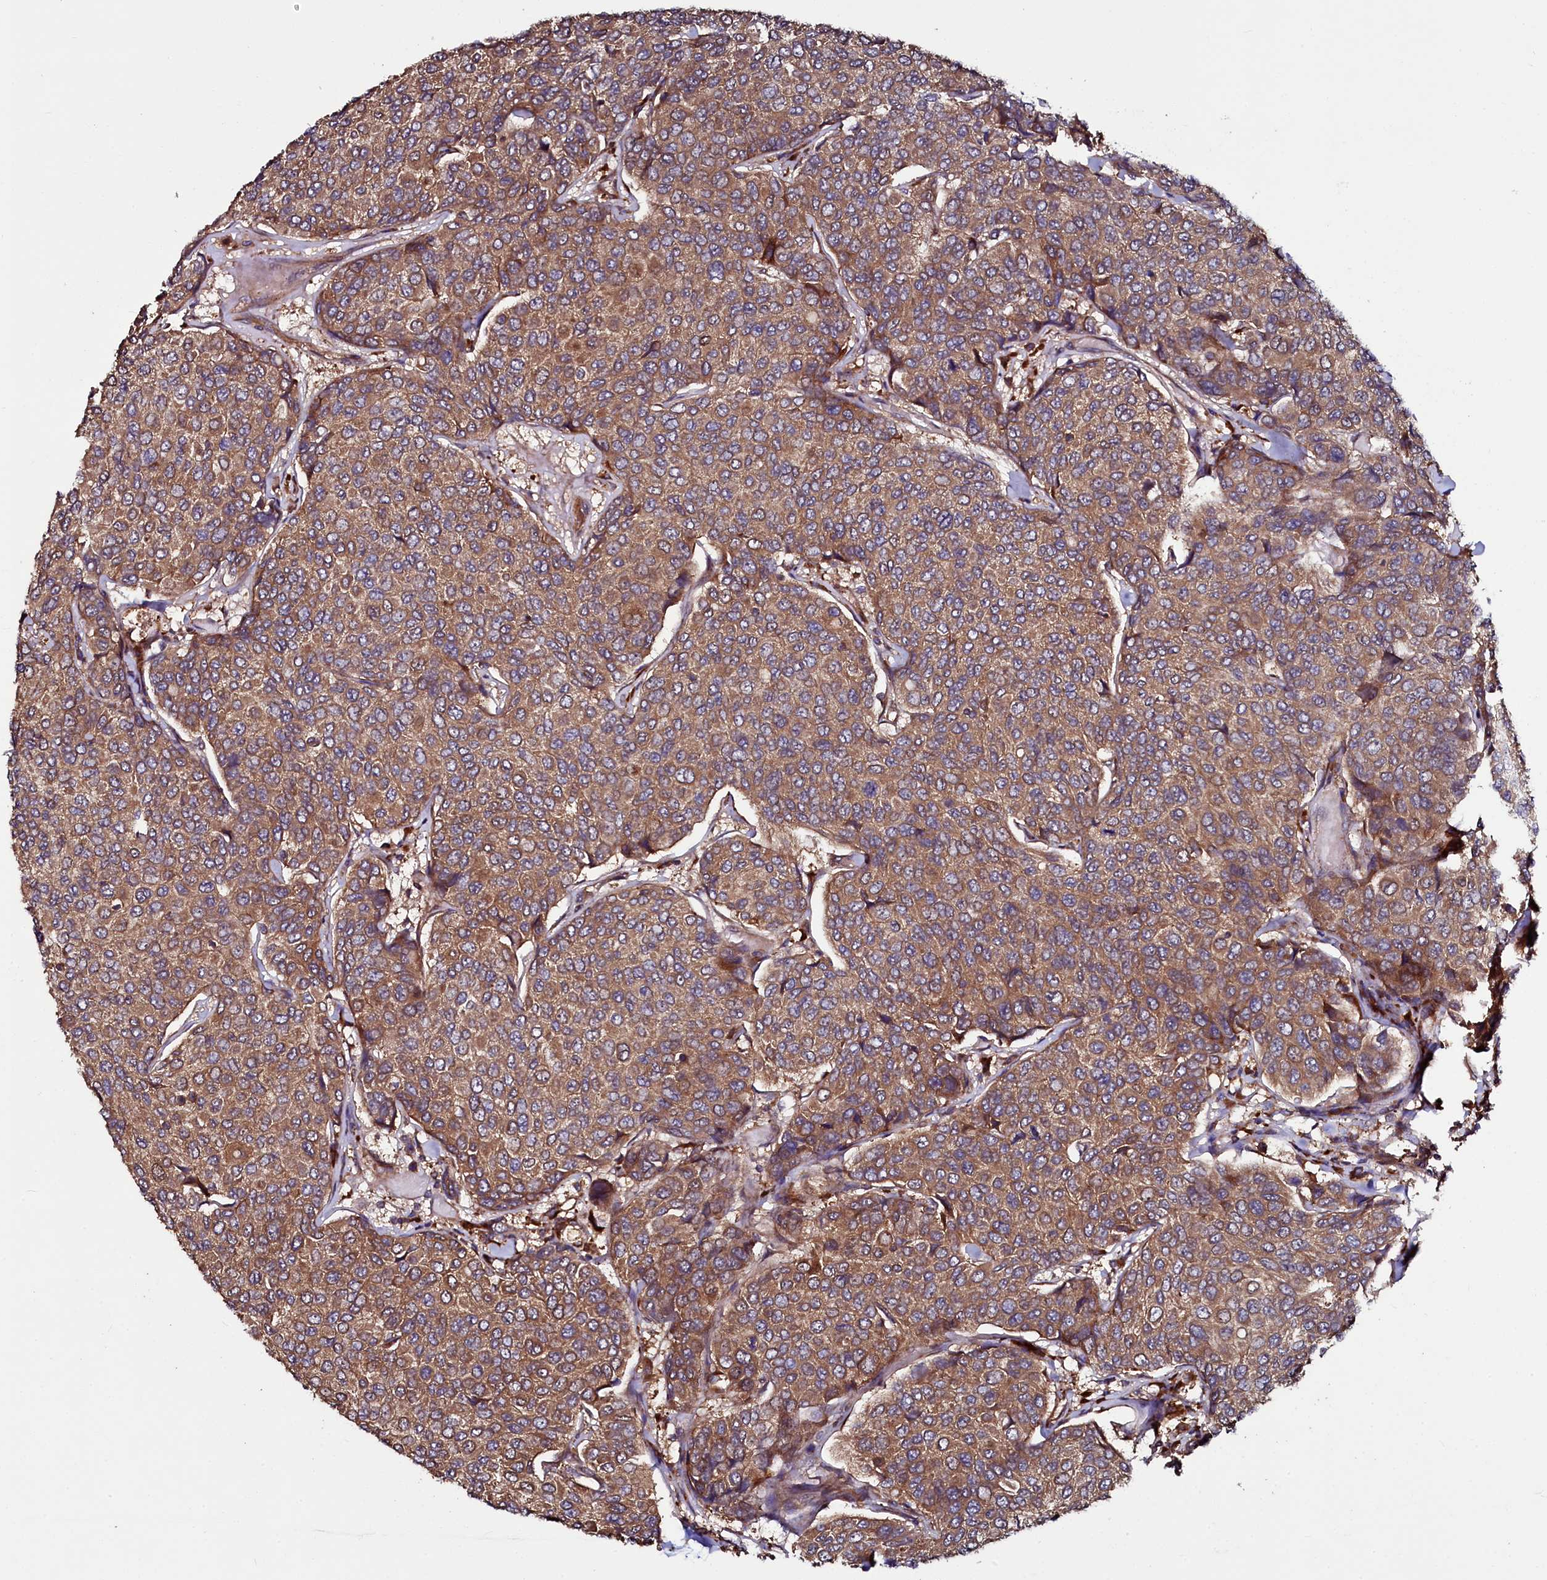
{"staining": {"intensity": "moderate", "quantity": ">75%", "location": "cytoplasmic/membranous"}, "tissue": "breast cancer", "cell_type": "Tumor cells", "image_type": "cancer", "snomed": [{"axis": "morphology", "description": "Duct carcinoma"}, {"axis": "topography", "description": "Breast"}], "caption": "Immunohistochemistry image of neoplastic tissue: infiltrating ductal carcinoma (breast) stained using immunohistochemistry displays medium levels of moderate protein expression localized specifically in the cytoplasmic/membranous of tumor cells, appearing as a cytoplasmic/membranous brown color.", "gene": "USPL1", "patient": {"sex": "female", "age": 55}}